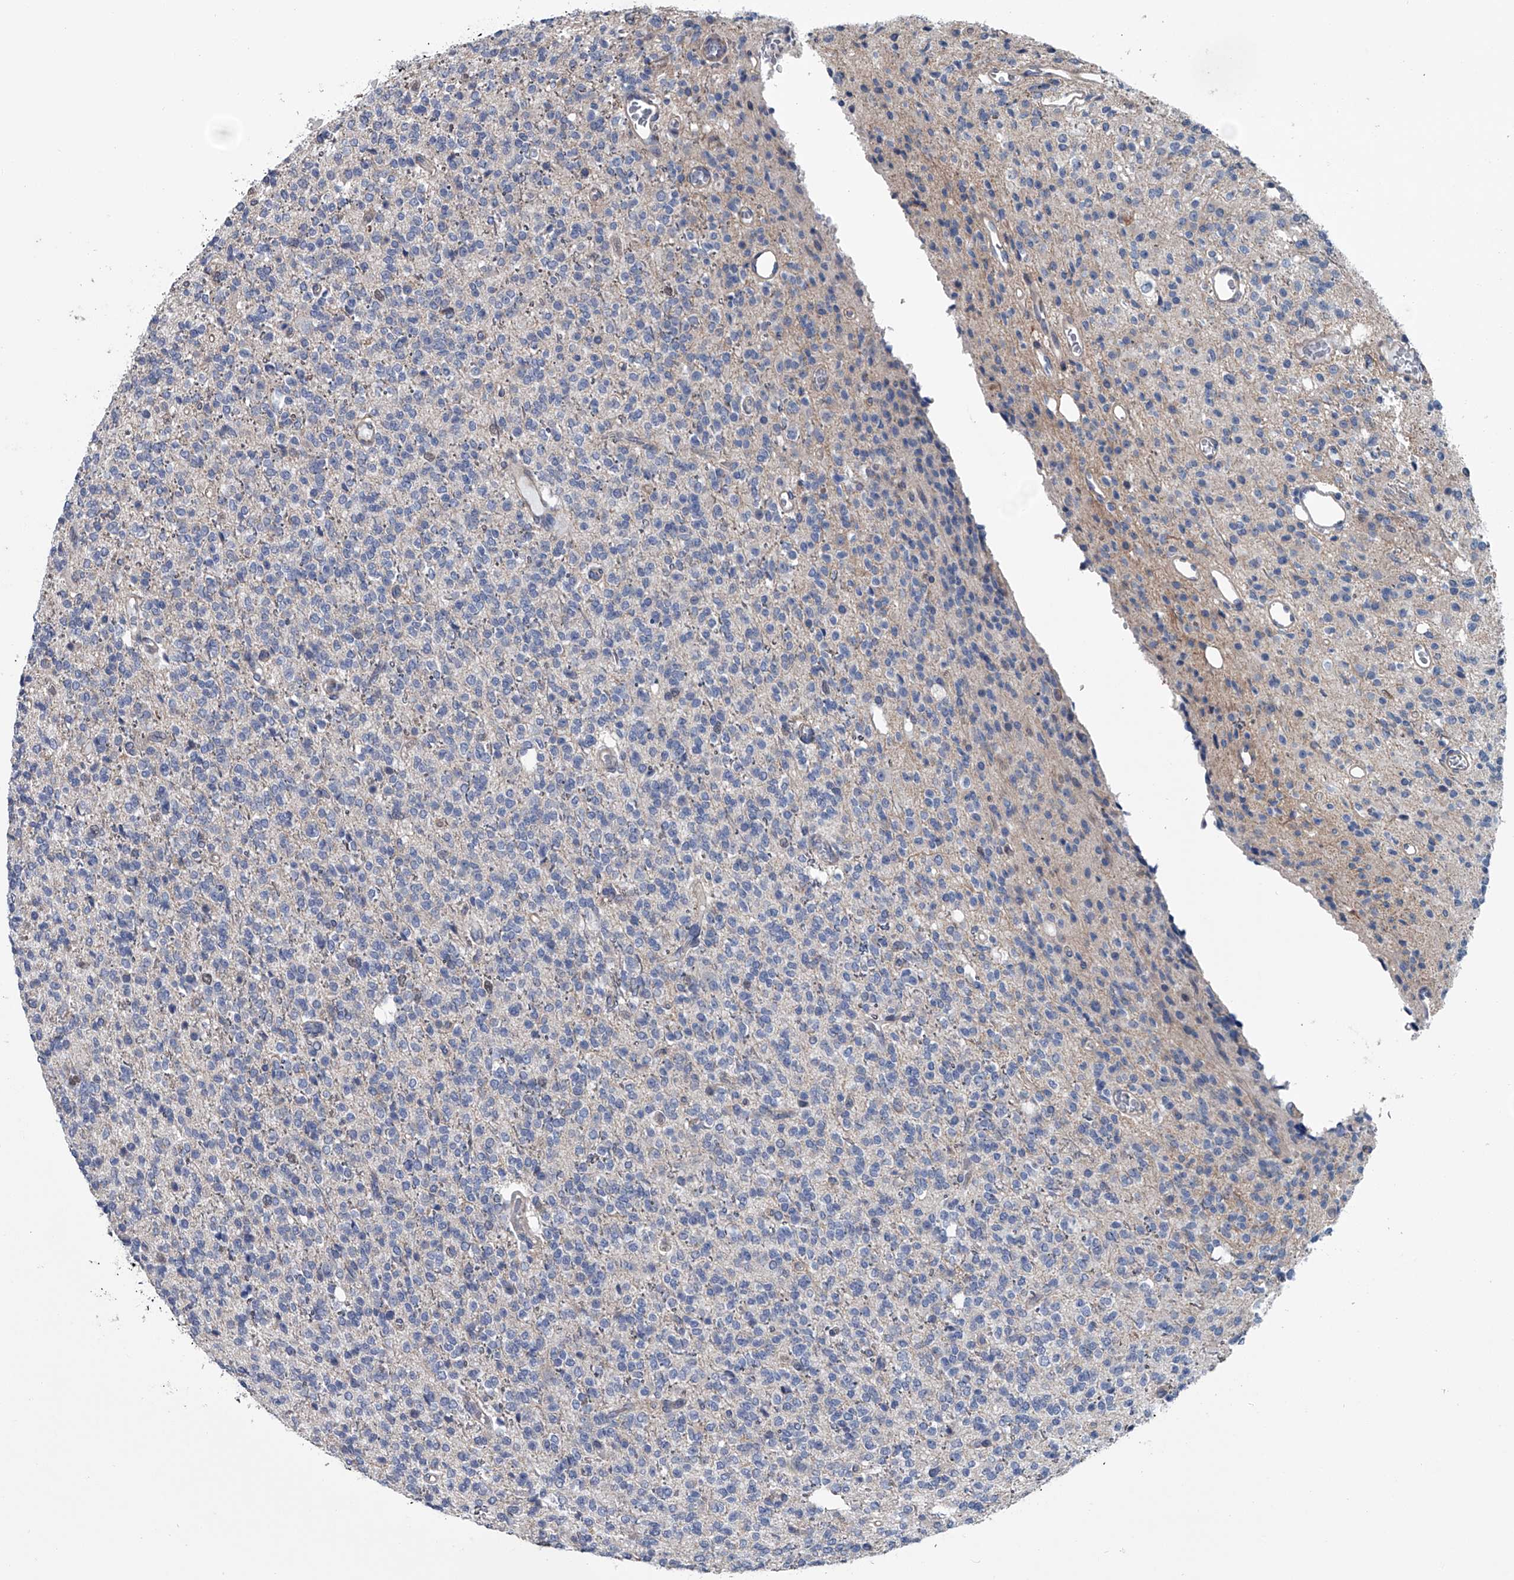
{"staining": {"intensity": "negative", "quantity": "none", "location": "none"}, "tissue": "glioma", "cell_type": "Tumor cells", "image_type": "cancer", "snomed": [{"axis": "morphology", "description": "Glioma, malignant, High grade"}, {"axis": "topography", "description": "Brain"}], "caption": "Immunohistochemistry (IHC) photomicrograph of human glioma stained for a protein (brown), which exhibits no positivity in tumor cells.", "gene": "ABCG1", "patient": {"sex": "male", "age": 34}}